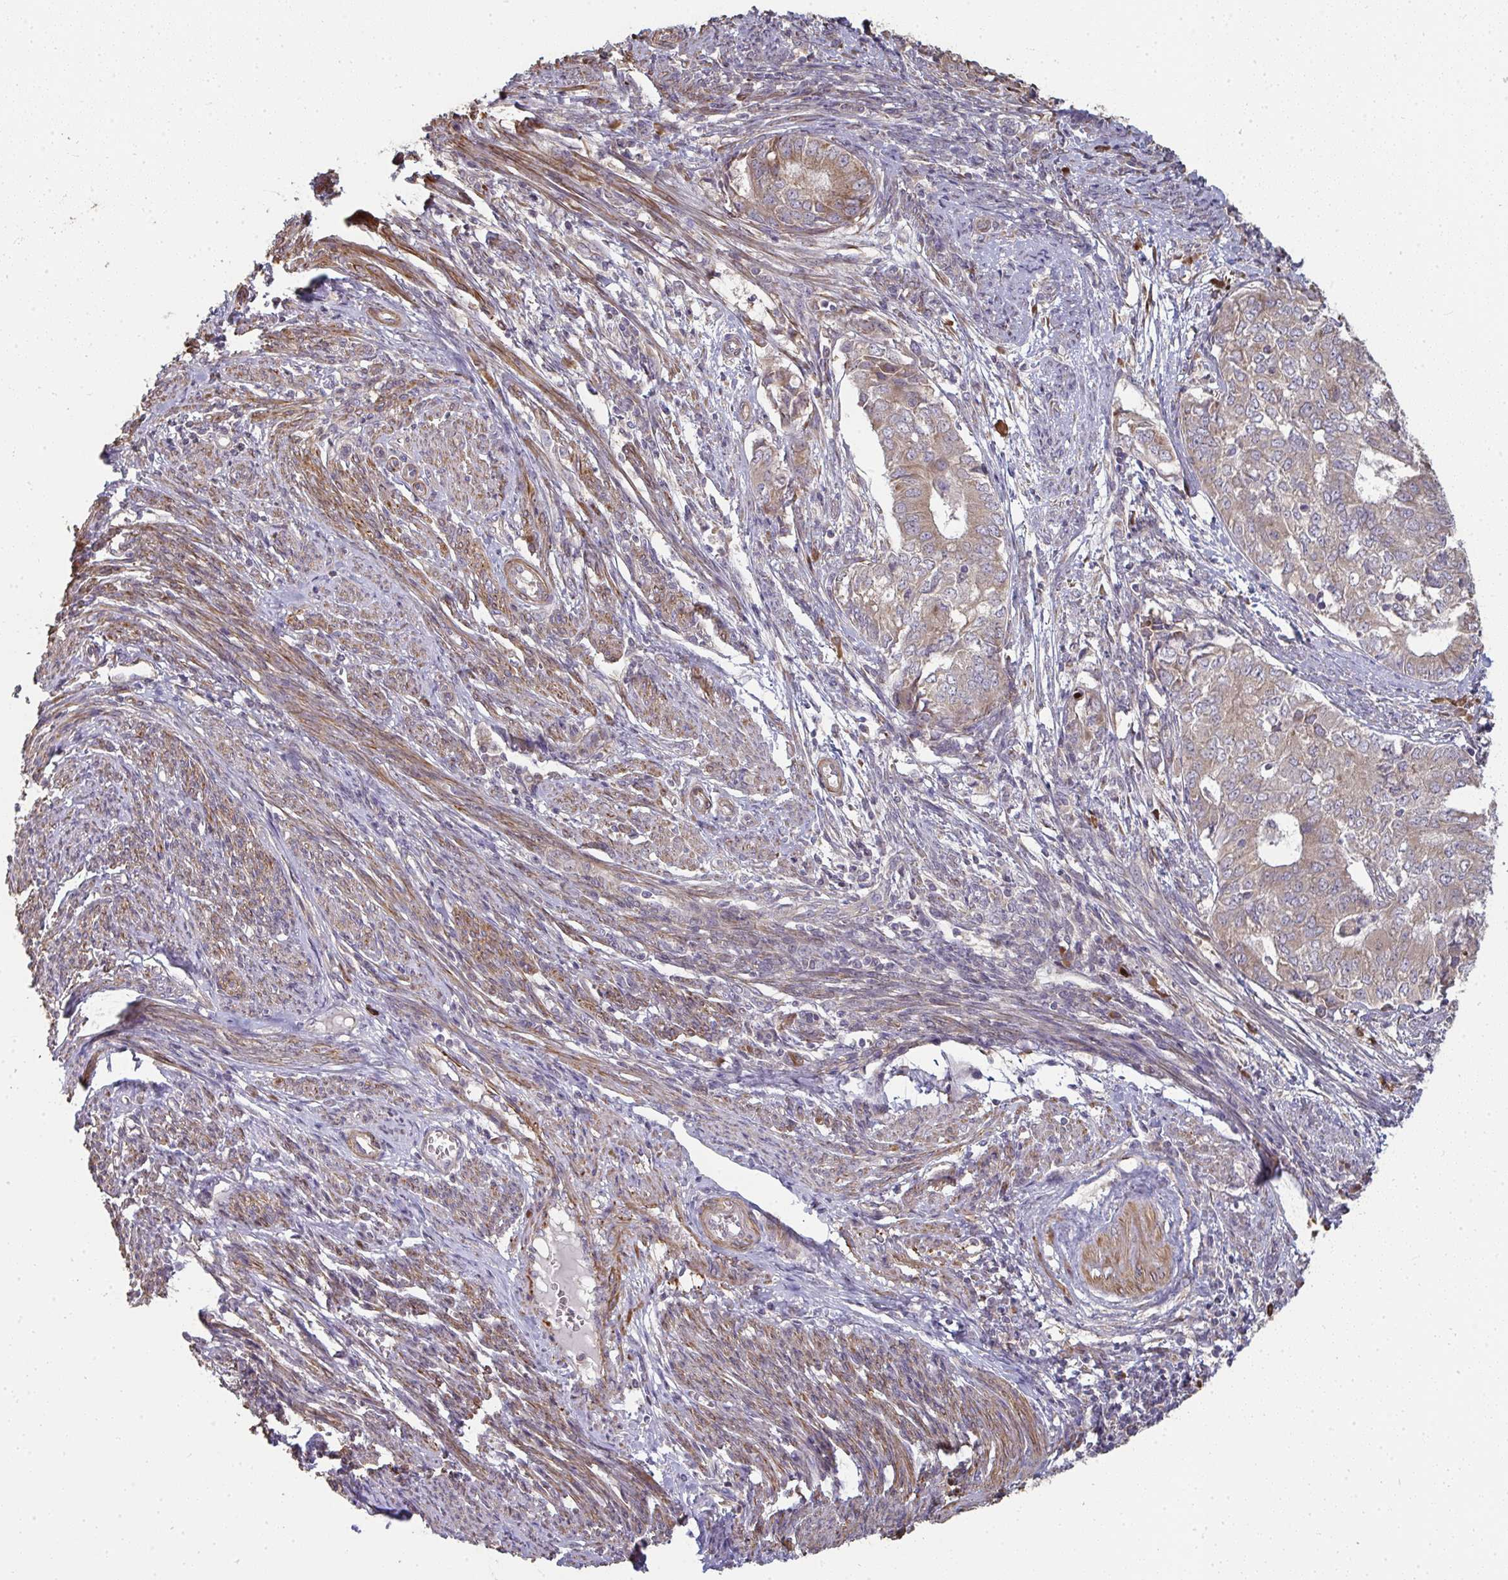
{"staining": {"intensity": "weak", "quantity": ">75%", "location": "cytoplasmic/membranous"}, "tissue": "endometrial cancer", "cell_type": "Tumor cells", "image_type": "cancer", "snomed": [{"axis": "morphology", "description": "Adenocarcinoma, NOS"}, {"axis": "topography", "description": "Endometrium"}], "caption": "The photomicrograph reveals immunohistochemical staining of endometrial adenocarcinoma. There is weak cytoplasmic/membranous expression is present in approximately >75% of tumor cells.", "gene": "ZFYVE28", "patient": {"sex": "female", "age": 62}}